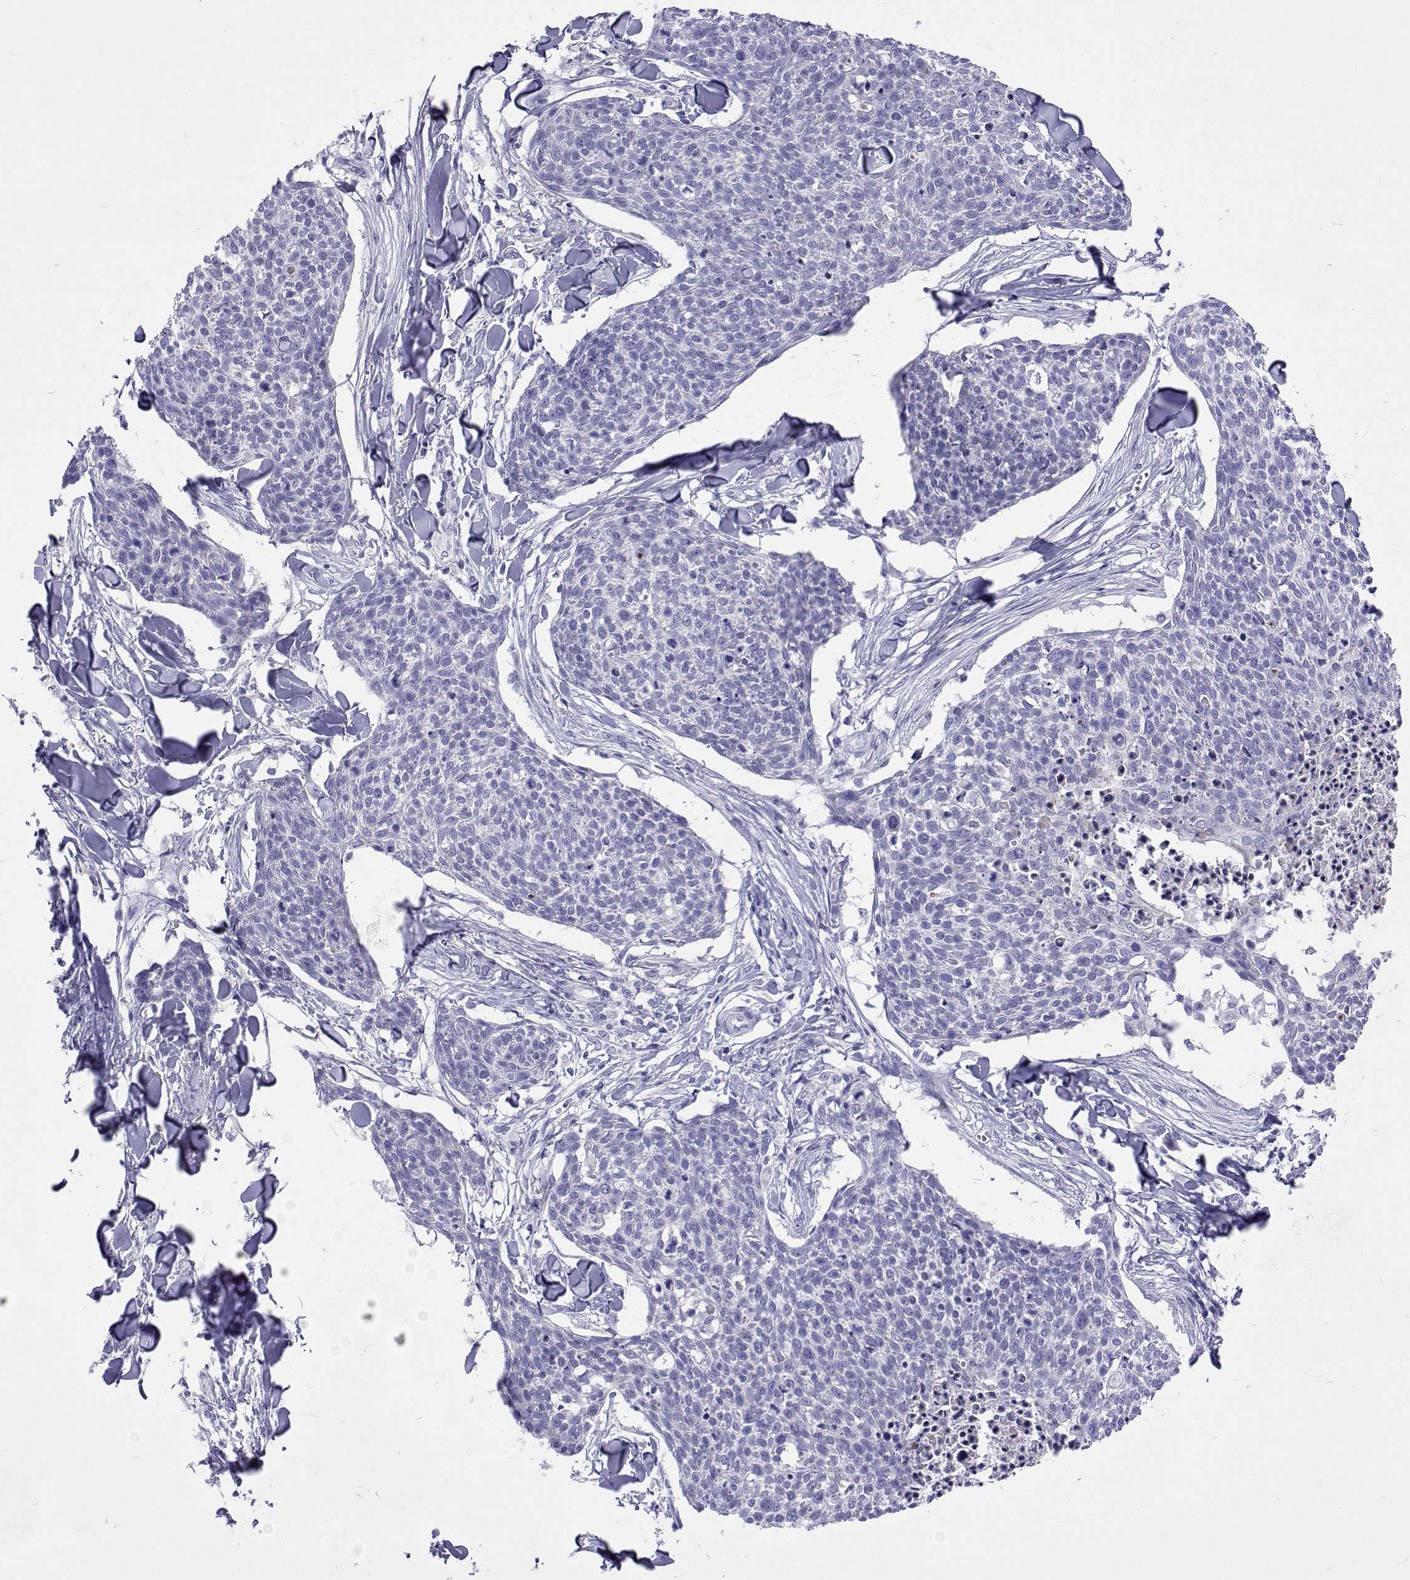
{"staining": {"intensity": "negative", "quantity": "none", "location": "none"}, "tissue": "skin cancer", "cell_type": "Tumor cells", "image_type": "cancer", "snomed": [{"axis": "morphology", "description": "Squamous cell carcinoma, NOS"}, {"axis": "topography", "description": "Skin"}, {"axis": "topography", "description": "Vulva"}], "caption": "A photomicrograph of human skin squamous cell carcinoma is negative for staining in tumor cells.", "gene": "UMODL1", "patient": {"sex": "female", "age": 75}}